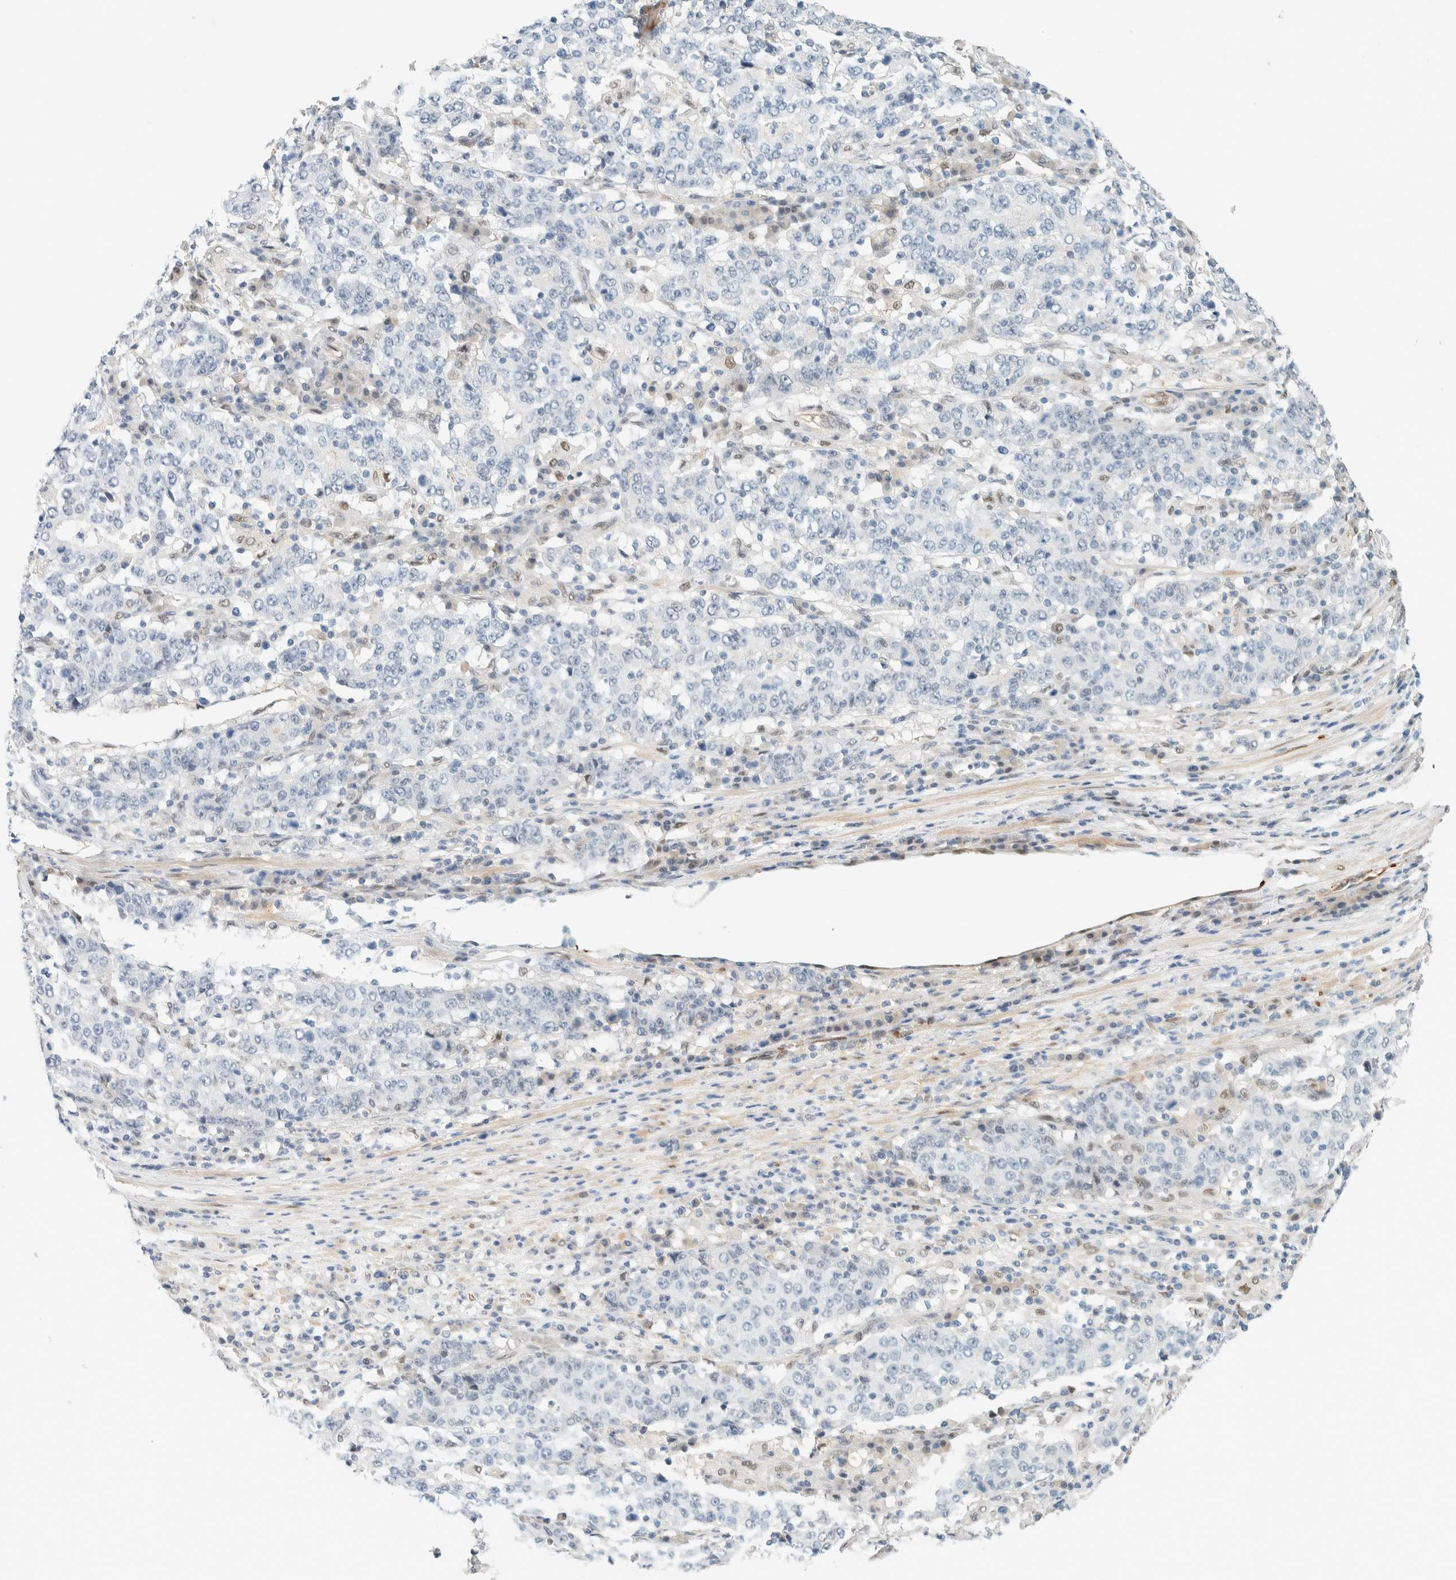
{"staining": {"intensity": "negative", "quantity": "none", "location": "none"}, "tissue": "stomach cancer", "cell_type": "Tumor cells", "image_type": "cancer", "snomed": [{"axis": "morphology", "description": "Adenocarcinoma, NOS"}, {"axis": "topography", "description": "Stomach"}], "caption": "High power microscopy photomicrograph of an IHC histopathology image of stomach cancer (adenocarcinoma), revealing no significant positivity in tumor cells.", "gene": "TSTD2", "patient": {"sex": "male", "age": 59}}